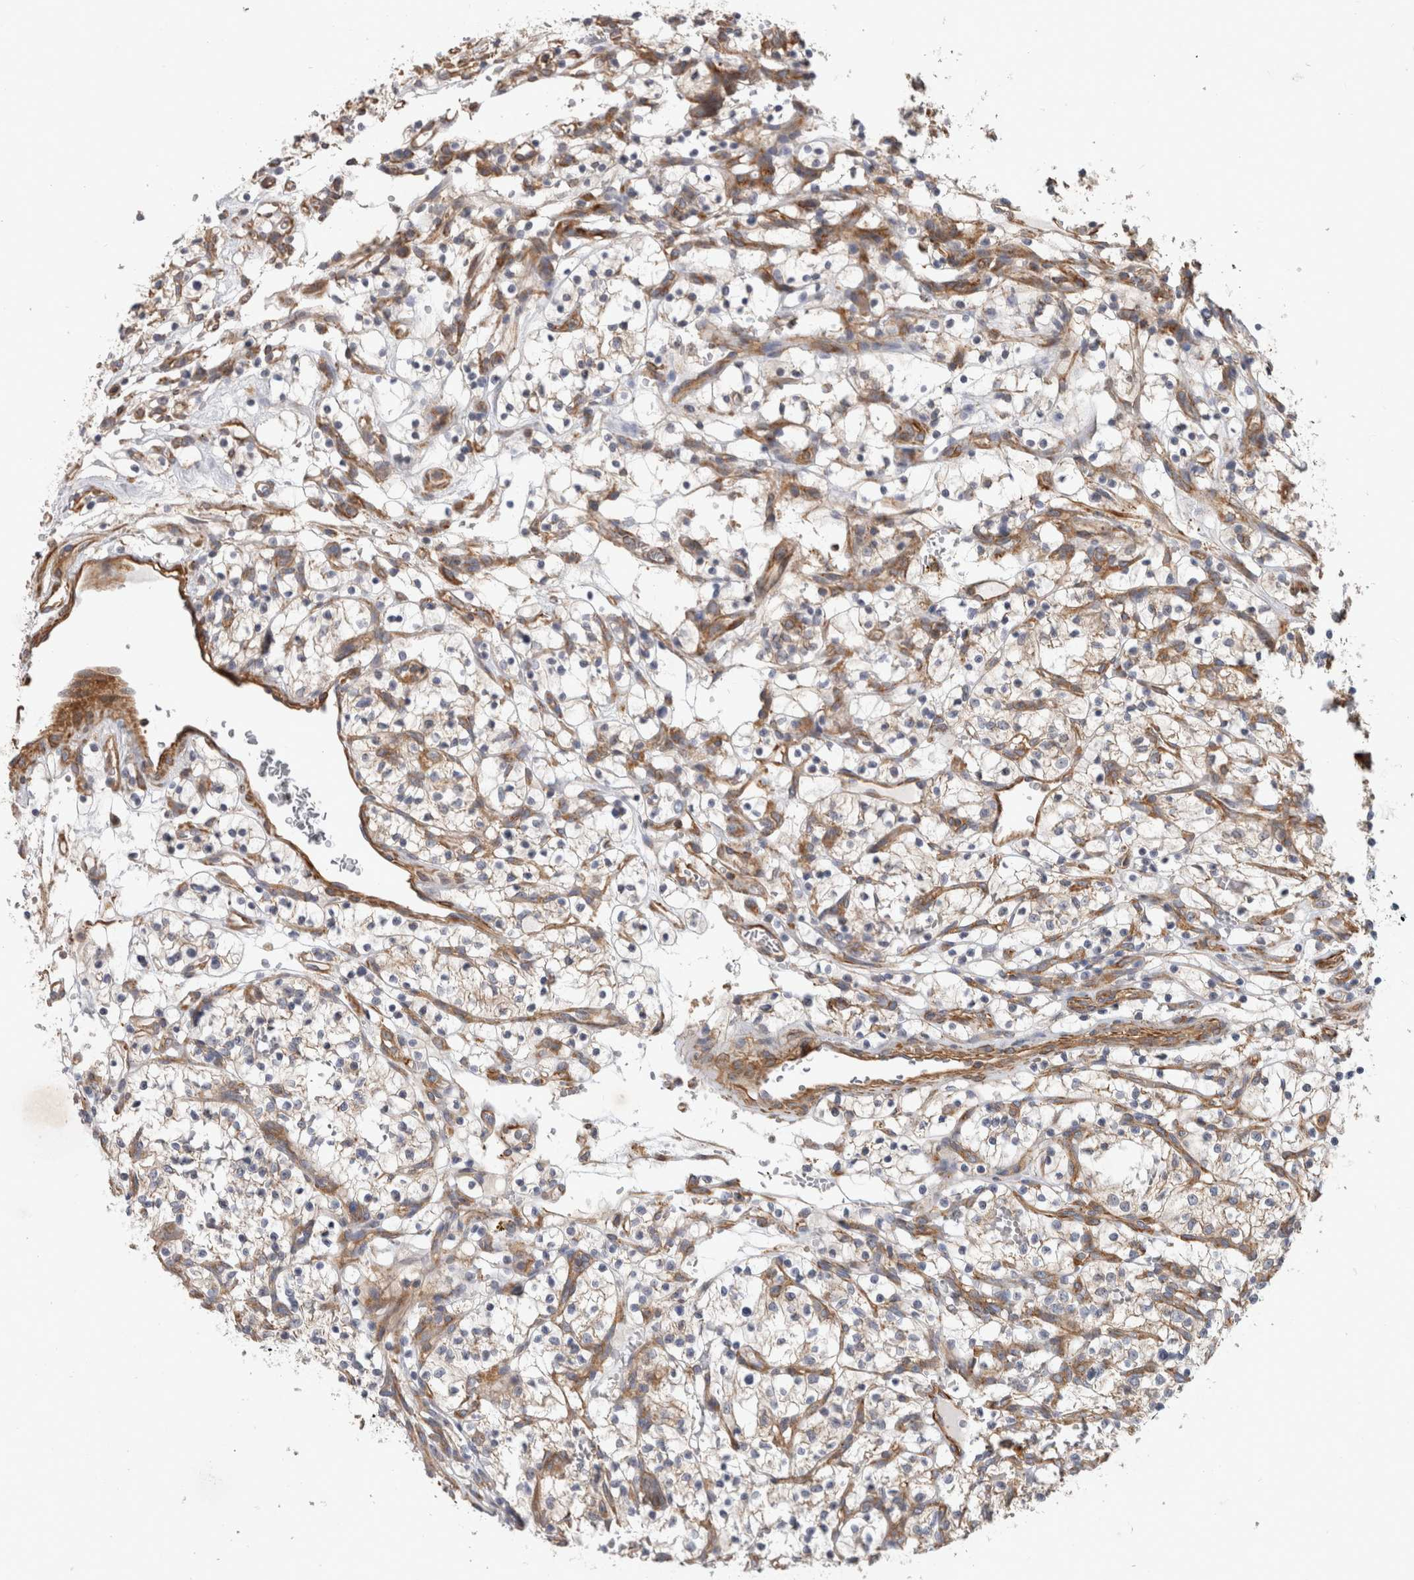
{"staining": {"intensity": "negative", "quantity": "none", "location": "none"}, "tissue": "renal cancer", "cell_type": "Tumor cells", "image_type": "cancer", "snomed": [{"axis": "morphology", "description": "Adenocarcinoma, NOS"}, {"axis": "topography", "description": "Kidney"}], "caption": "The immunohistochemistry micrograph has no significant expression in tumor cells of renal cancer (adenocarcinoma) tissue. (Immunohistochemistry, brightfield microscopy, high magnification).", "gene": "SFXN2", "patient": {"sex": "female", "age": 57}}